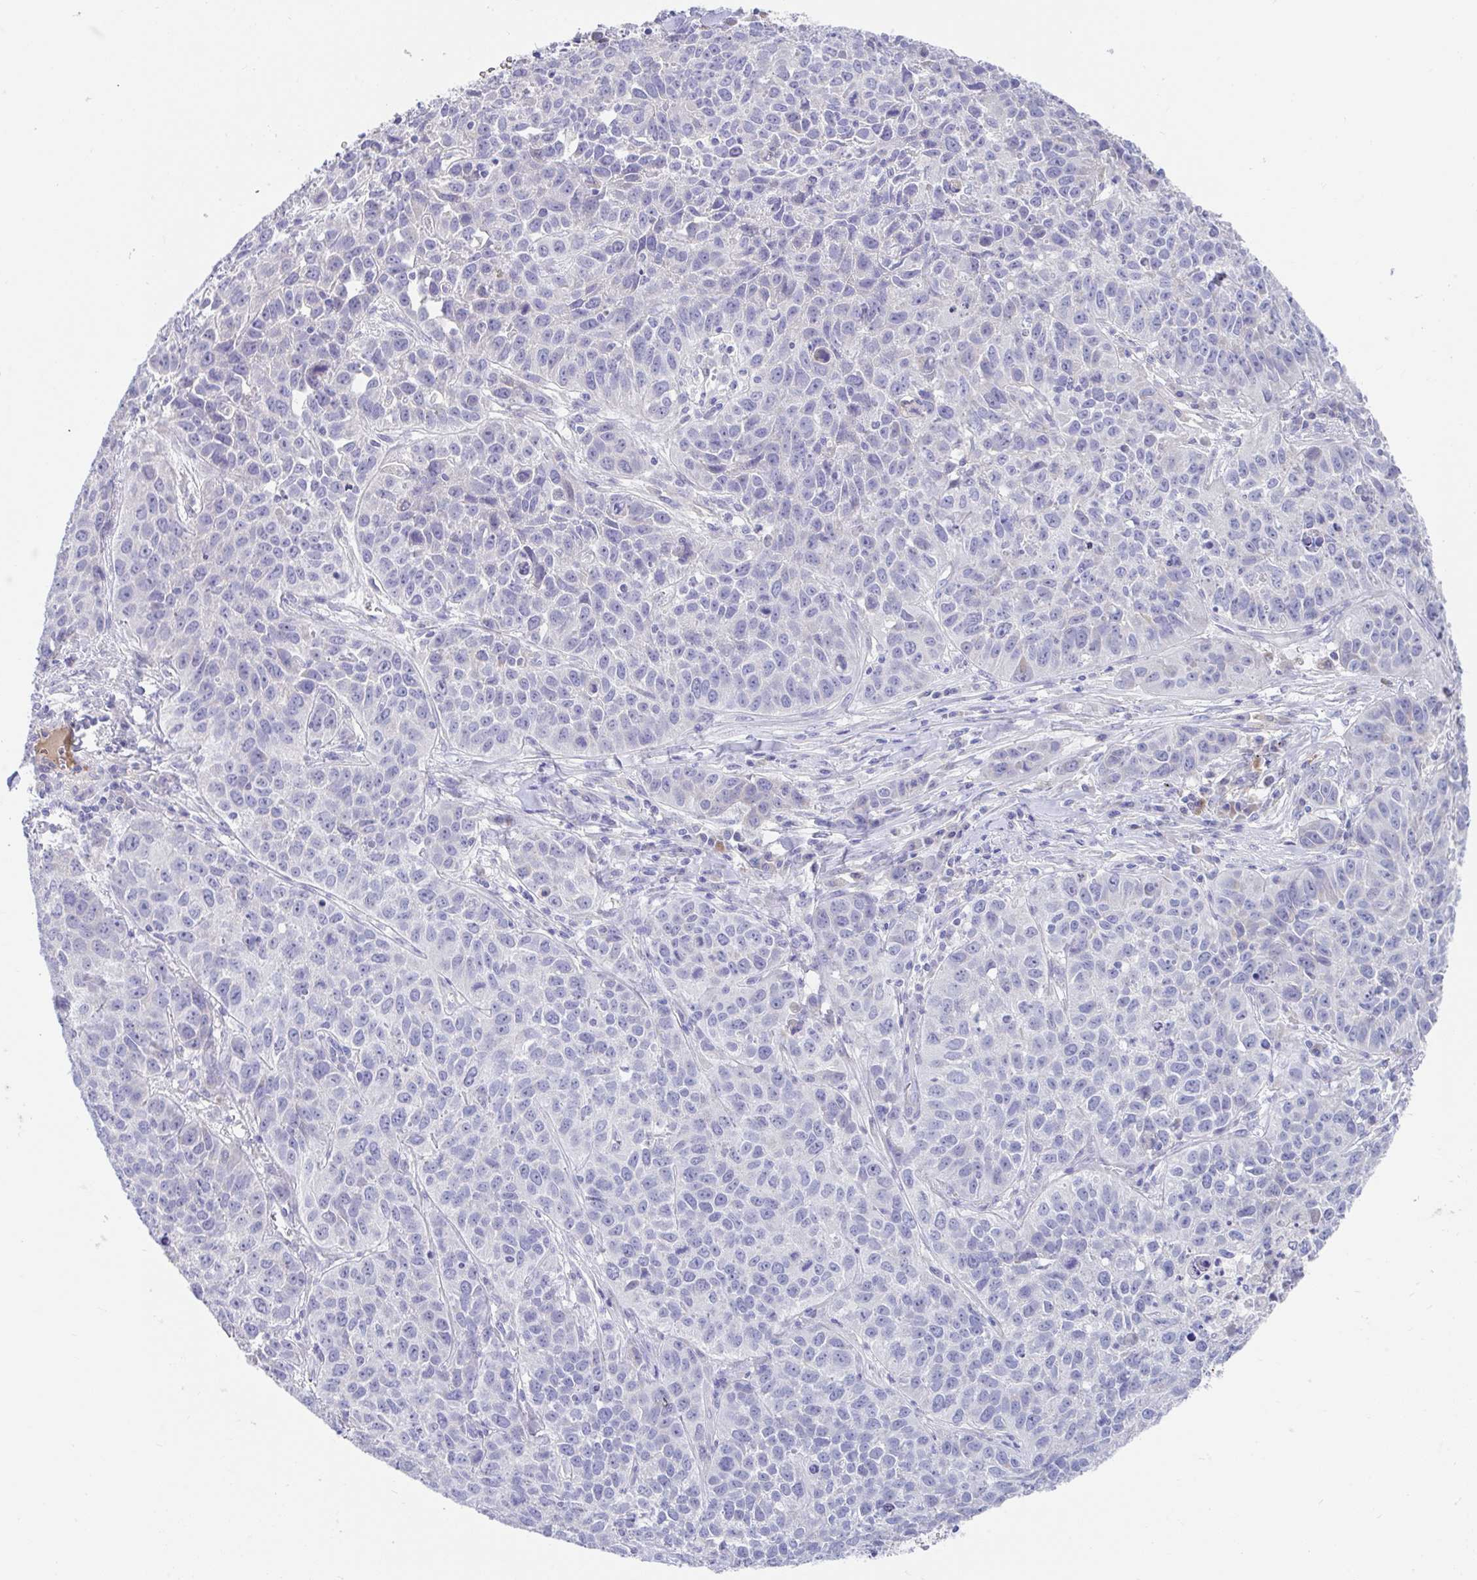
{"staining": {"intensity": "negative", "quantity": "none", "location": "none"}, "tissue": "lung cancer", "cell_type": "Tumor cells", "image_type": "cancer", "snomed": [{"axis": "morphology", "description": "Squamous cell carcinoma, NOS"}, {"axis": "topography", "description": "Lung"}], "caption": "The photomicrograph demonstrates no staining of tumor cells in squamous cell carcinoma (lung). Nuclei are stained in blue.", "gene": "CCSAP", "patient": {"sex": "male", "age": 76}}